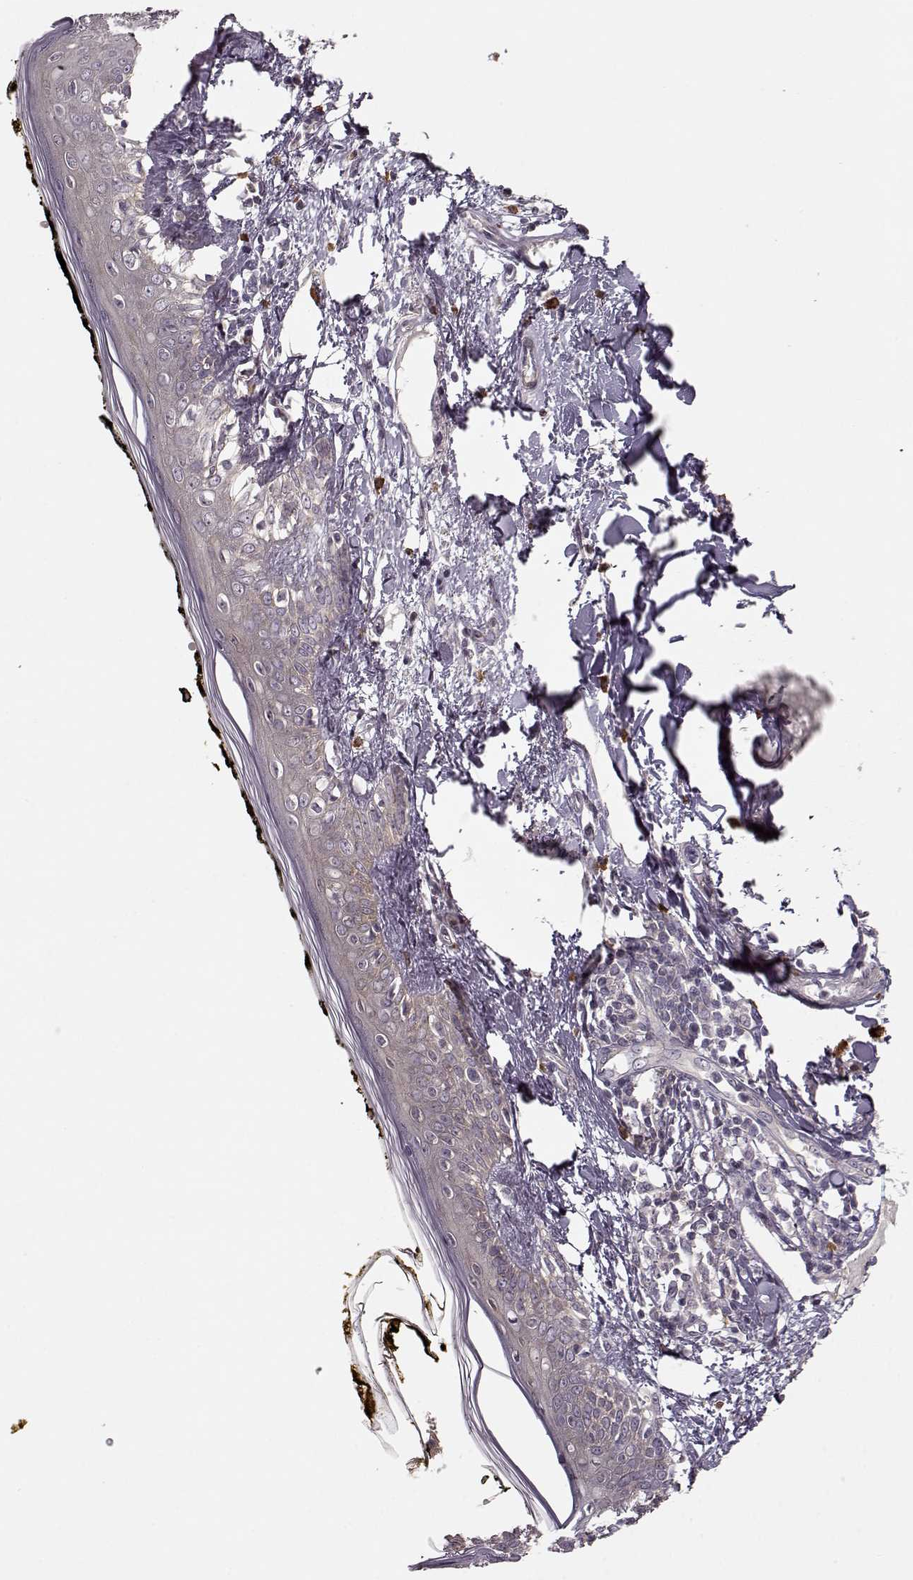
{"staining": {"intensity": "negative", "quantity": "none", "location": "none"}, "tissue": "skin", "cell_type": "Fibroblasts", "image_type": "normal", "snomed": [{"axis": "morphology", "description": "Normal tissue, NOS"}, {"axis": "topography", "description": "Skin"}], "caption": "A high-resolution micrograph shows IHC staining of benign skin, which shows no significant expression in fibroblasts.", "gene": "SLAIN2", "patient": {"sex": "male", "age": 76}}